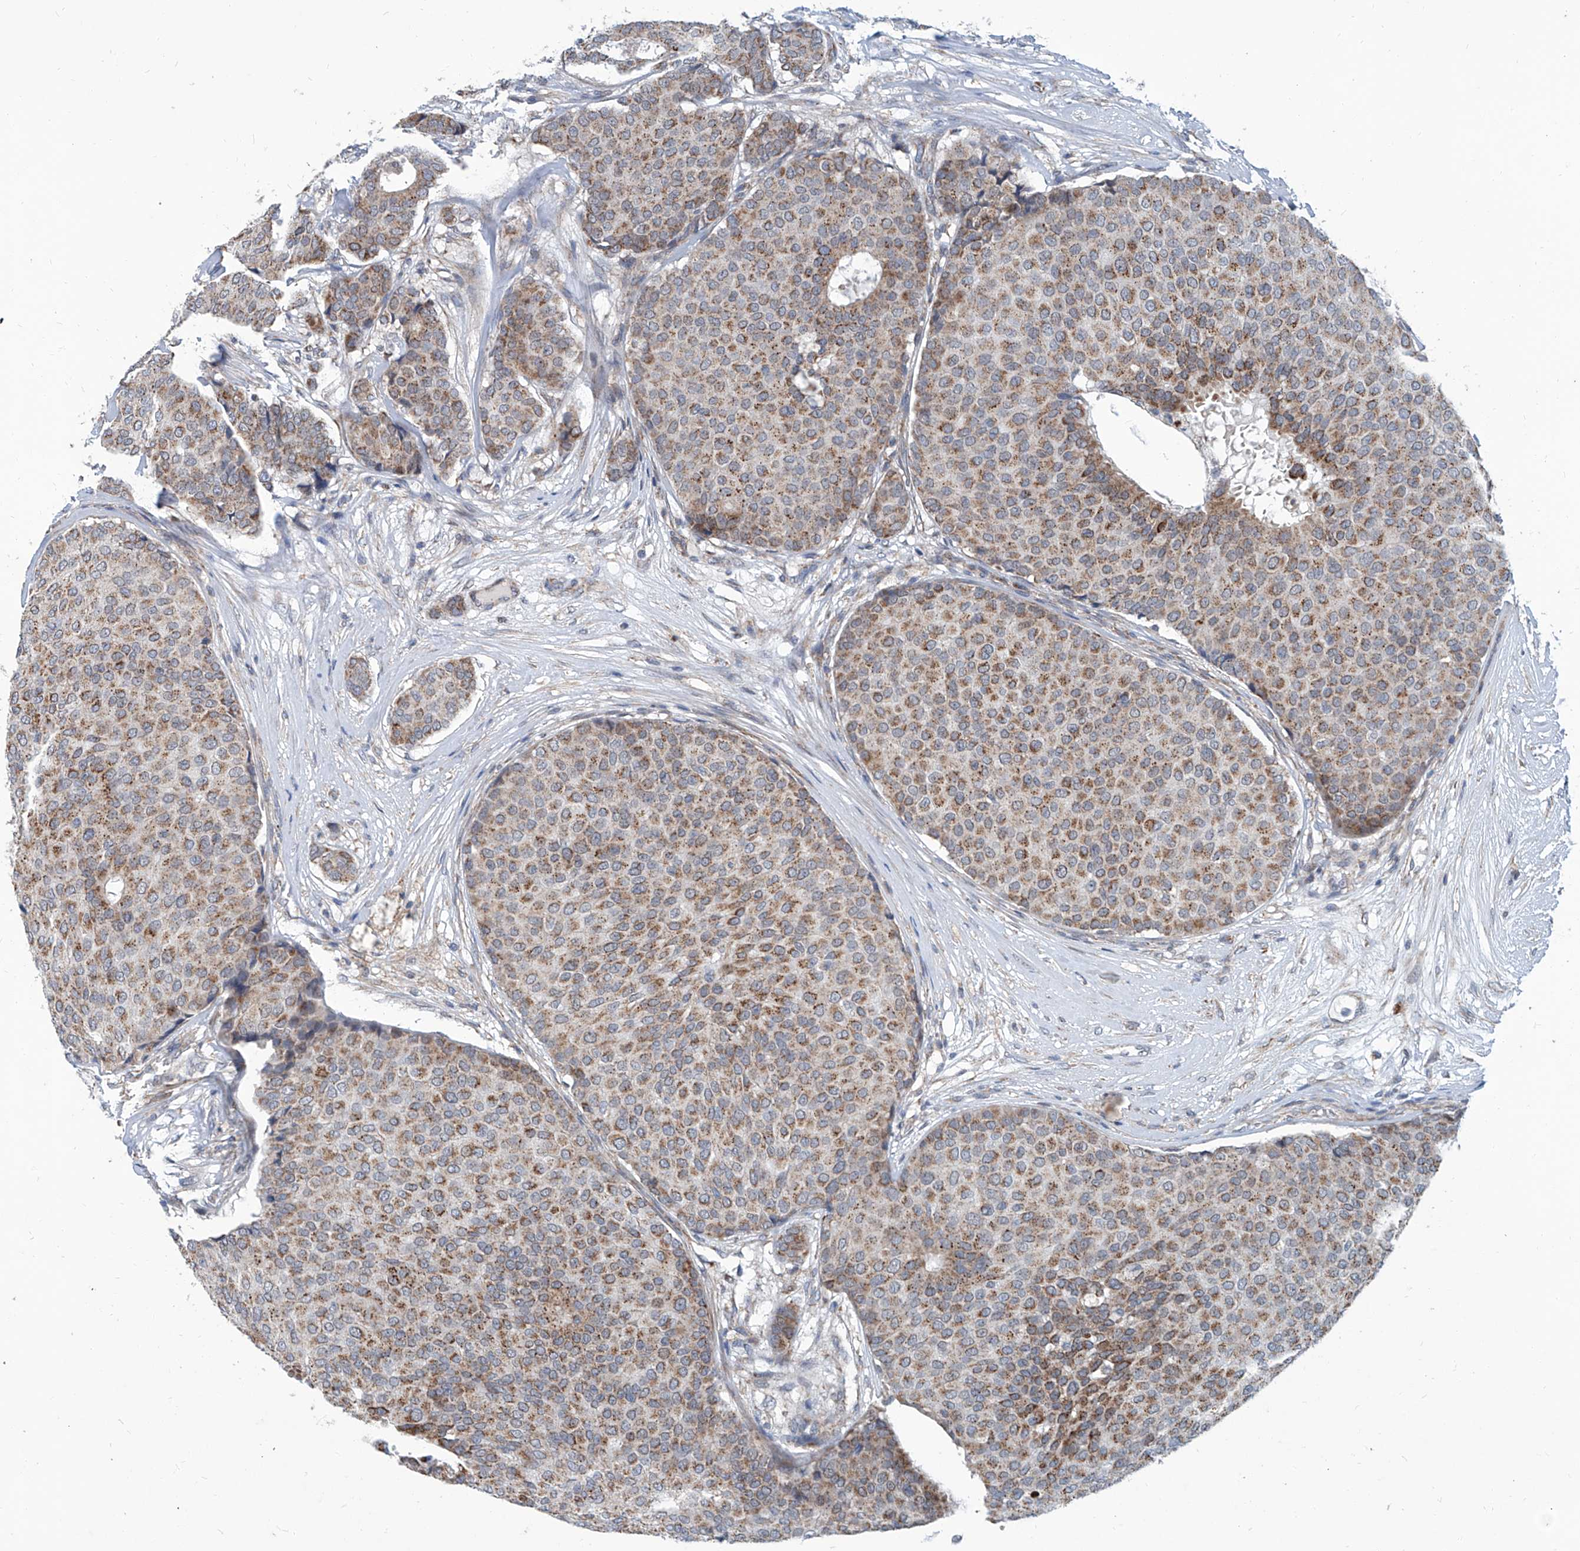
{"staining": {"intensity": "moderate", "quantity": ">75%", "location": "cytoplasmic/membranous"}, "tissue": "breast cancer", "cell_type": "Tumor cells", "image_type": "cancer", "snomed": [{"axis": "morphology", "description": "Duct carcinoma"}, {"axis": "topography", "description": "Breast"}], "caption": "Human breast cancer (infiltrating ductal carcinoma) stained with a protein marker reveals moderate staining in tumor cells.", "gene": "USP48", "patient": {"sex": "female", "age": 75}}